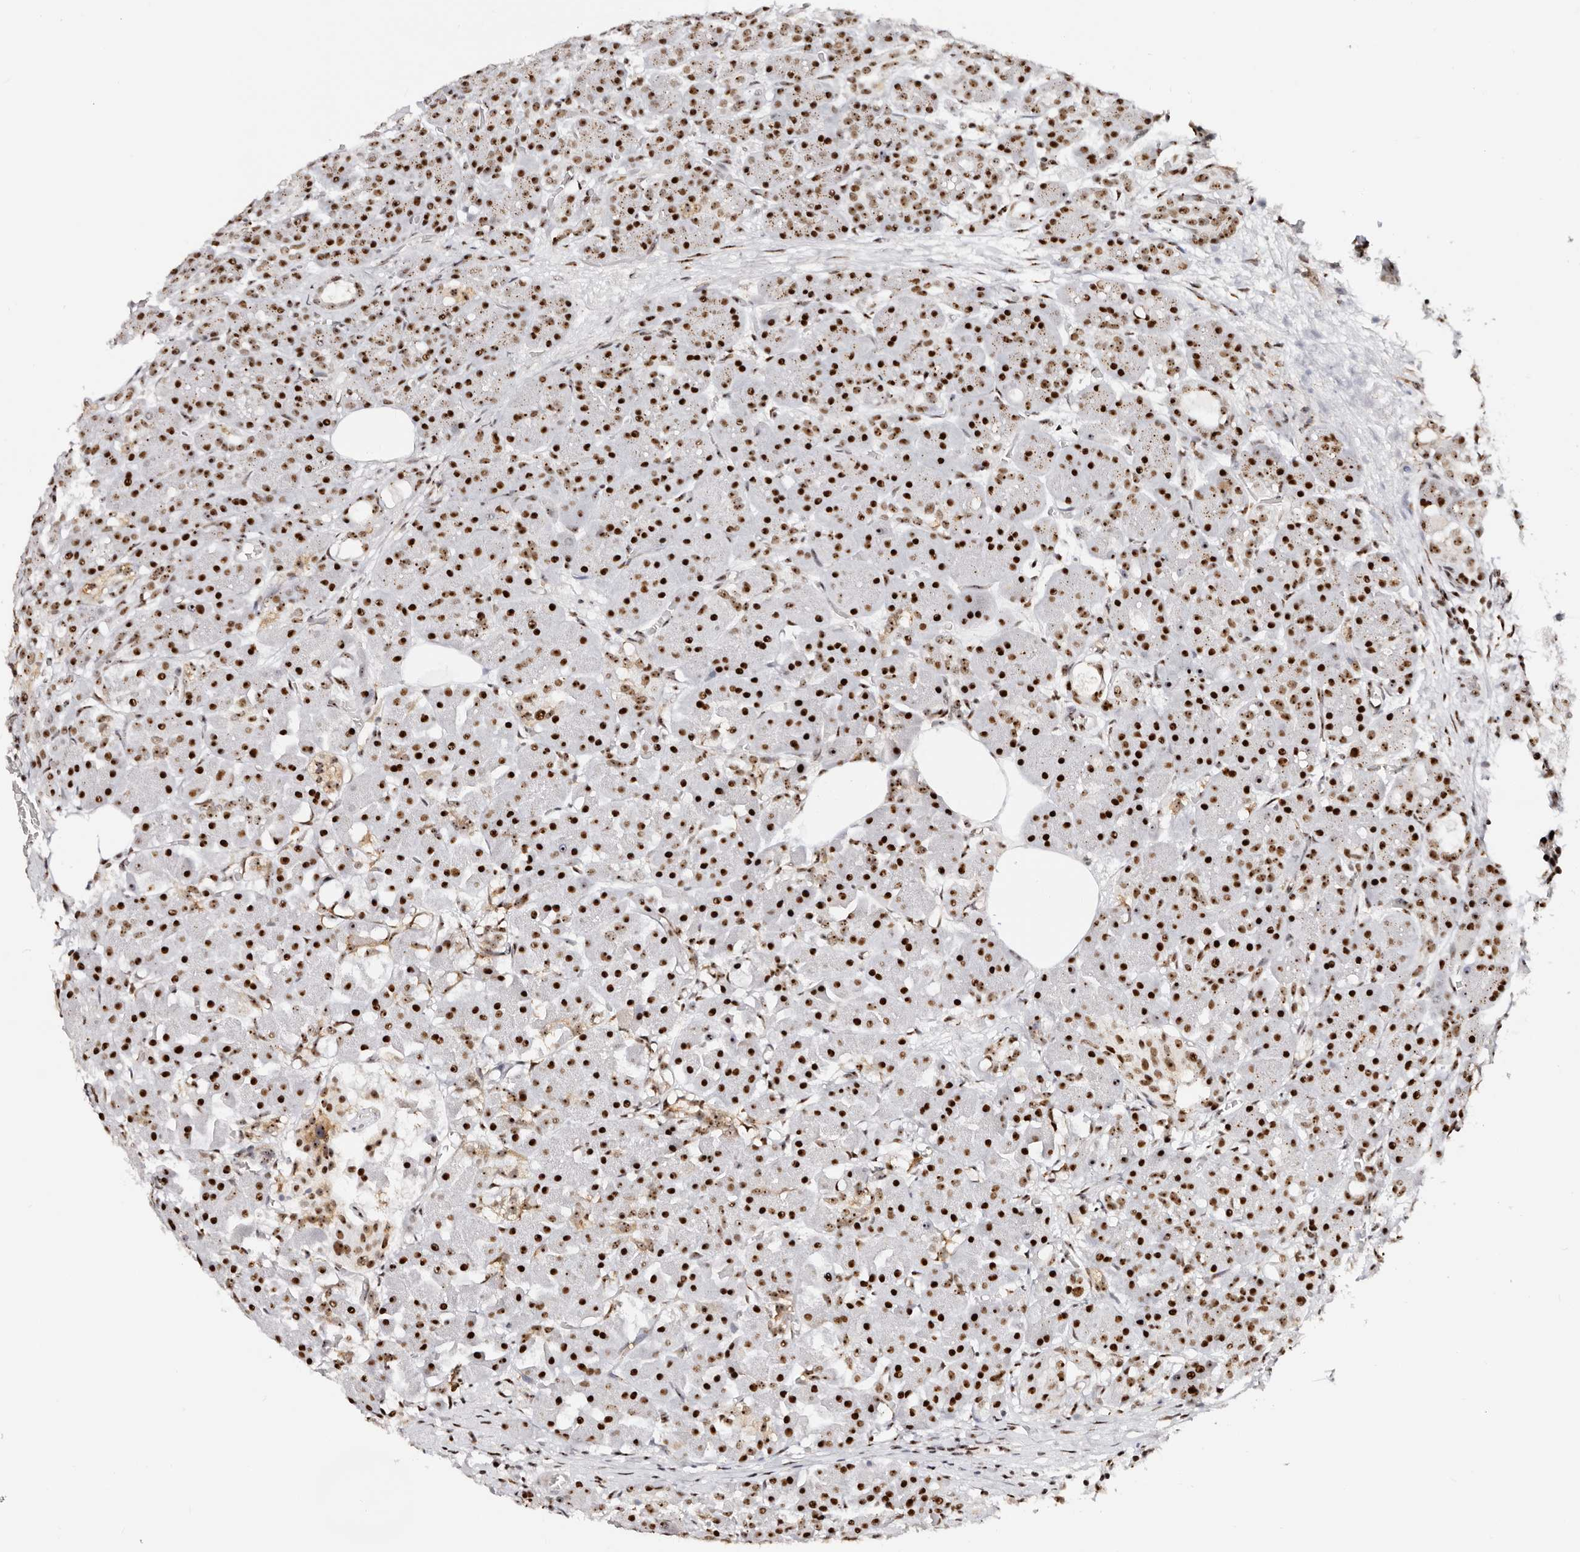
{"staining": {"intensity": "strong", "quantity": ">75%", "location": "nuclear"}, "tissue": "pancreas", "cell_type": "Exocrine glandular cells", "image_type": "normal", "snomed": [{"axis": "morphology", "description": "Normal tissue, NOS"}, {"axis": "topography", "description": "Pancreas"}], "caption": "Pancreas stained with DAB (3,3'-diaminobenzidine) immunohistochemistry (IHC) demonstrates high levels of strong nuclear positivity in about >75% of exocrine glandular cells.", "gene": "IQGAP3", "patient": {"sex": "male", "age": 63}}